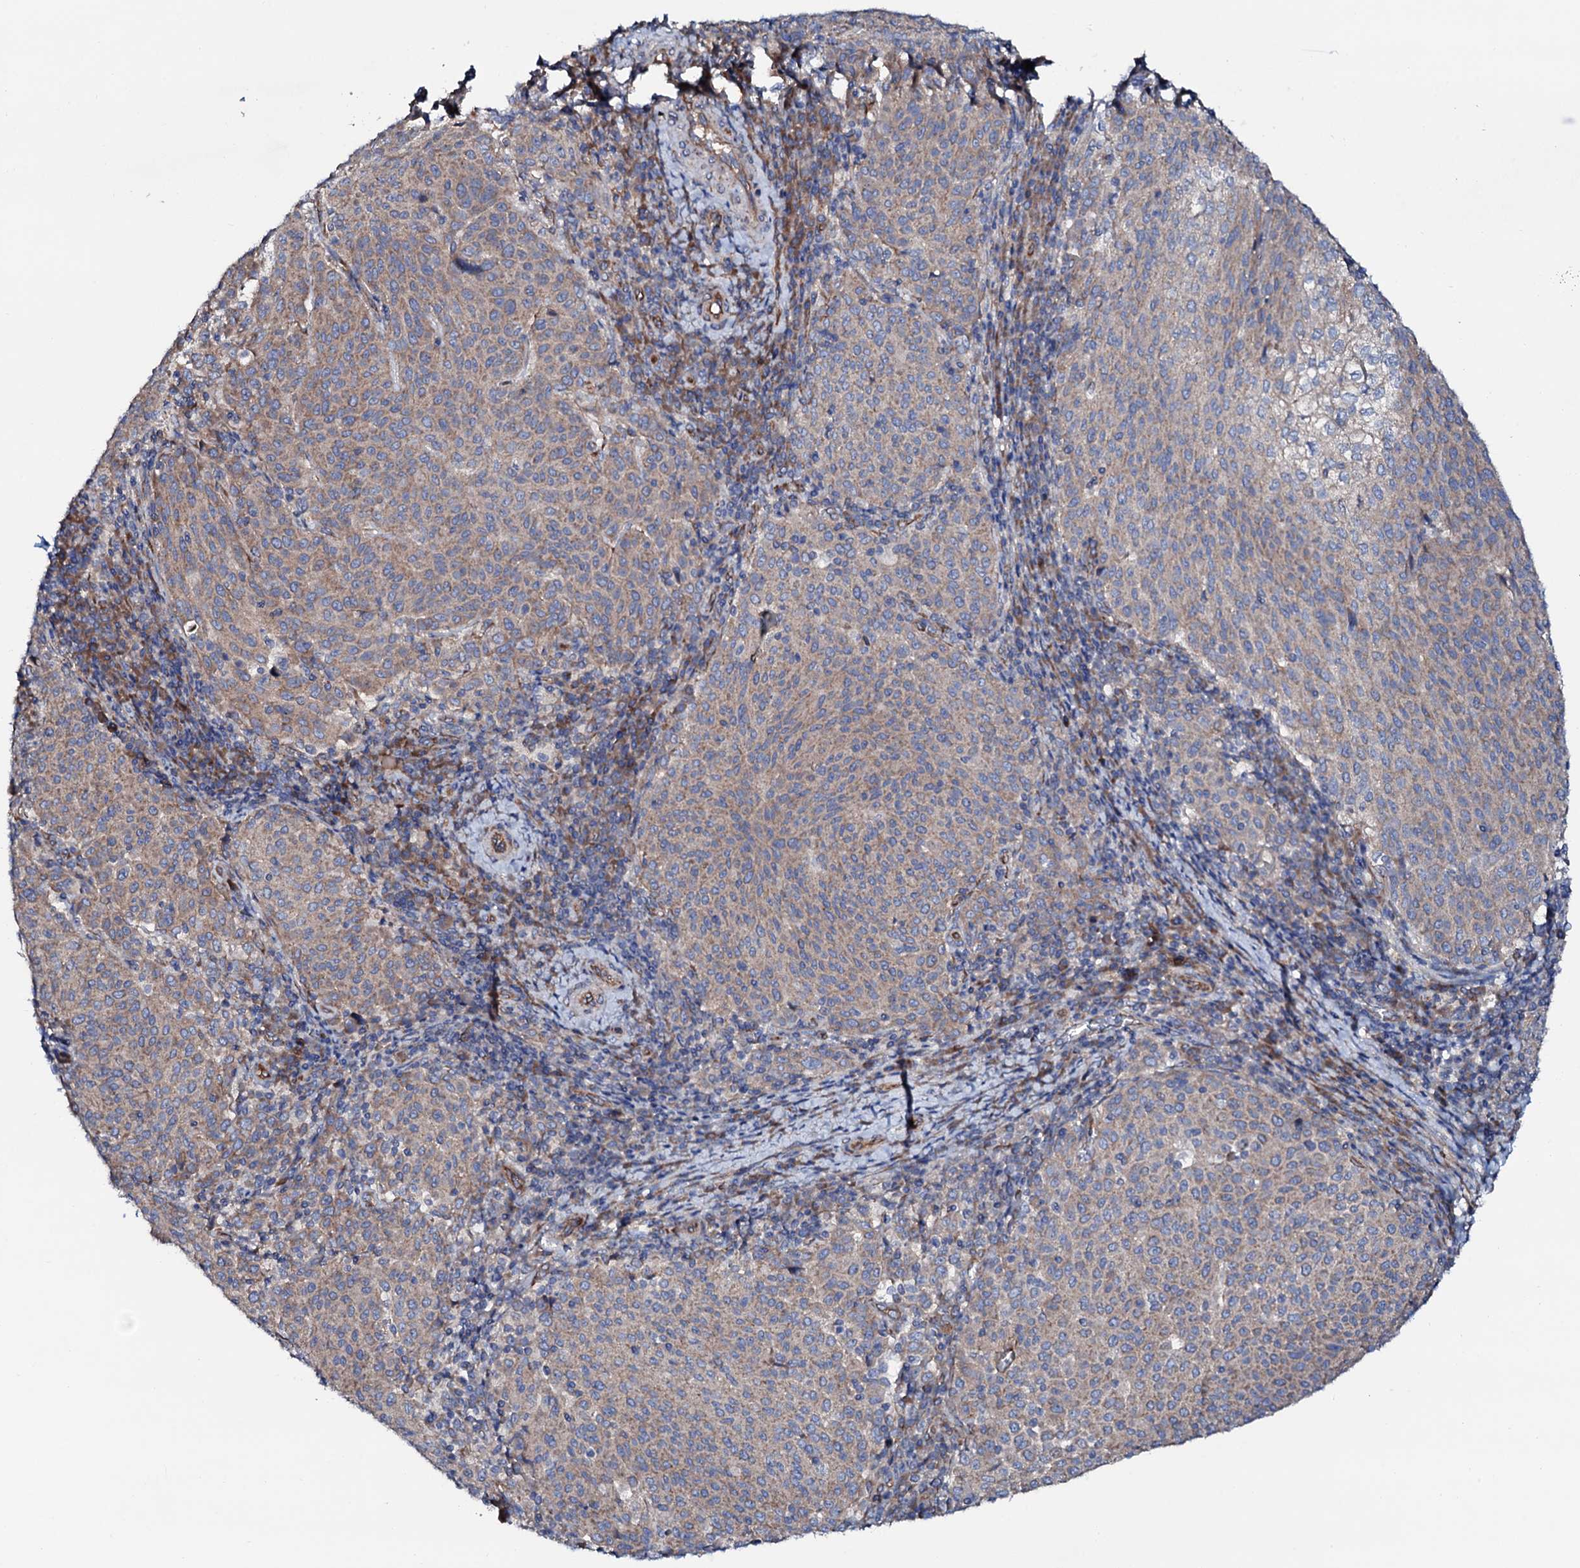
{"staining": {"intensity": "weak", "quantity": "25%-75%", "location": "cytoplasmic/membranous"}, "tissue": "cervical cancer", "cell_type": "Tumor cells", "image_type": "cancer", "snomed": [{"axis": "morphology", "description": "Squamous cell carcinoma, NOS"}, {"axis": "topography", "description": "Cervix"}], "caption": "Tumor cells show low levels of weak cytoplasmic/membranous expression in about 25%-75% of cells in squamous cell carcinoma (cervical). (DAB IHC with brightfield microscopy, high magnification).", "gene": "STARD13", "patient": {"sex": "female", "age": 46}}